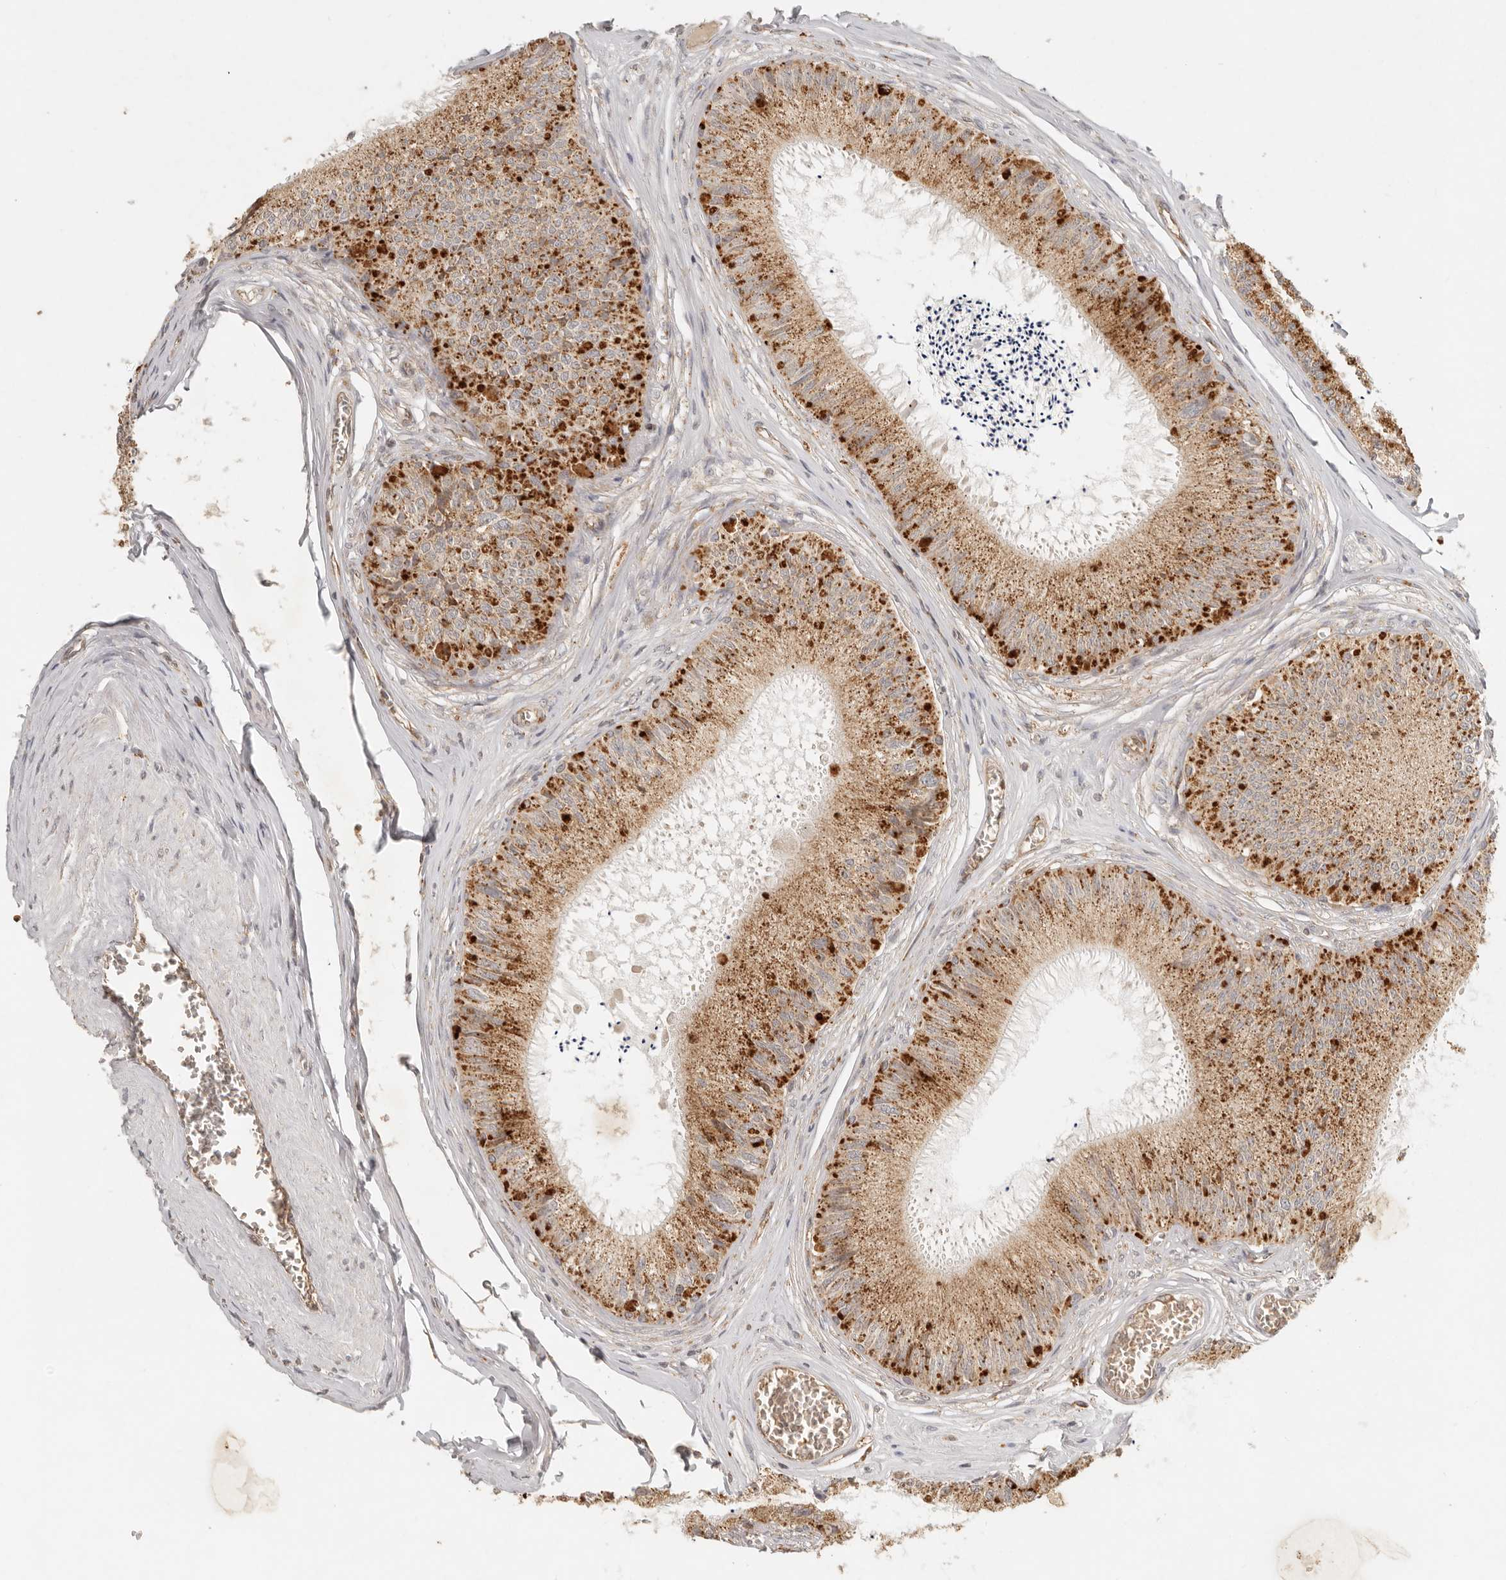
{"staining": {"intensity": "strong", "quantity": ">75%", "location": "cytoplasmic/membranous"}, "tissue": "epididymis", "cell_type": "Glandular cells", "image_type": "normal", "snomed": [{"axis": "morphology", "description": "Normal tissue, NOS"}, {"axis": "topography", "description": "Epididymis"}], "caption": "High-magnification brightfield microscopy of unremarkable epididymis stained with DAB (3,3'-diaminobenzidine) (brown) and counterstained with hematoxylin (blue). glandular cells exhibit strong cytoplasmic/membranous expression is seen in about>75% of cells.", "gene": "MRPL55", "patient": {"sex": "male", "age": 79}}